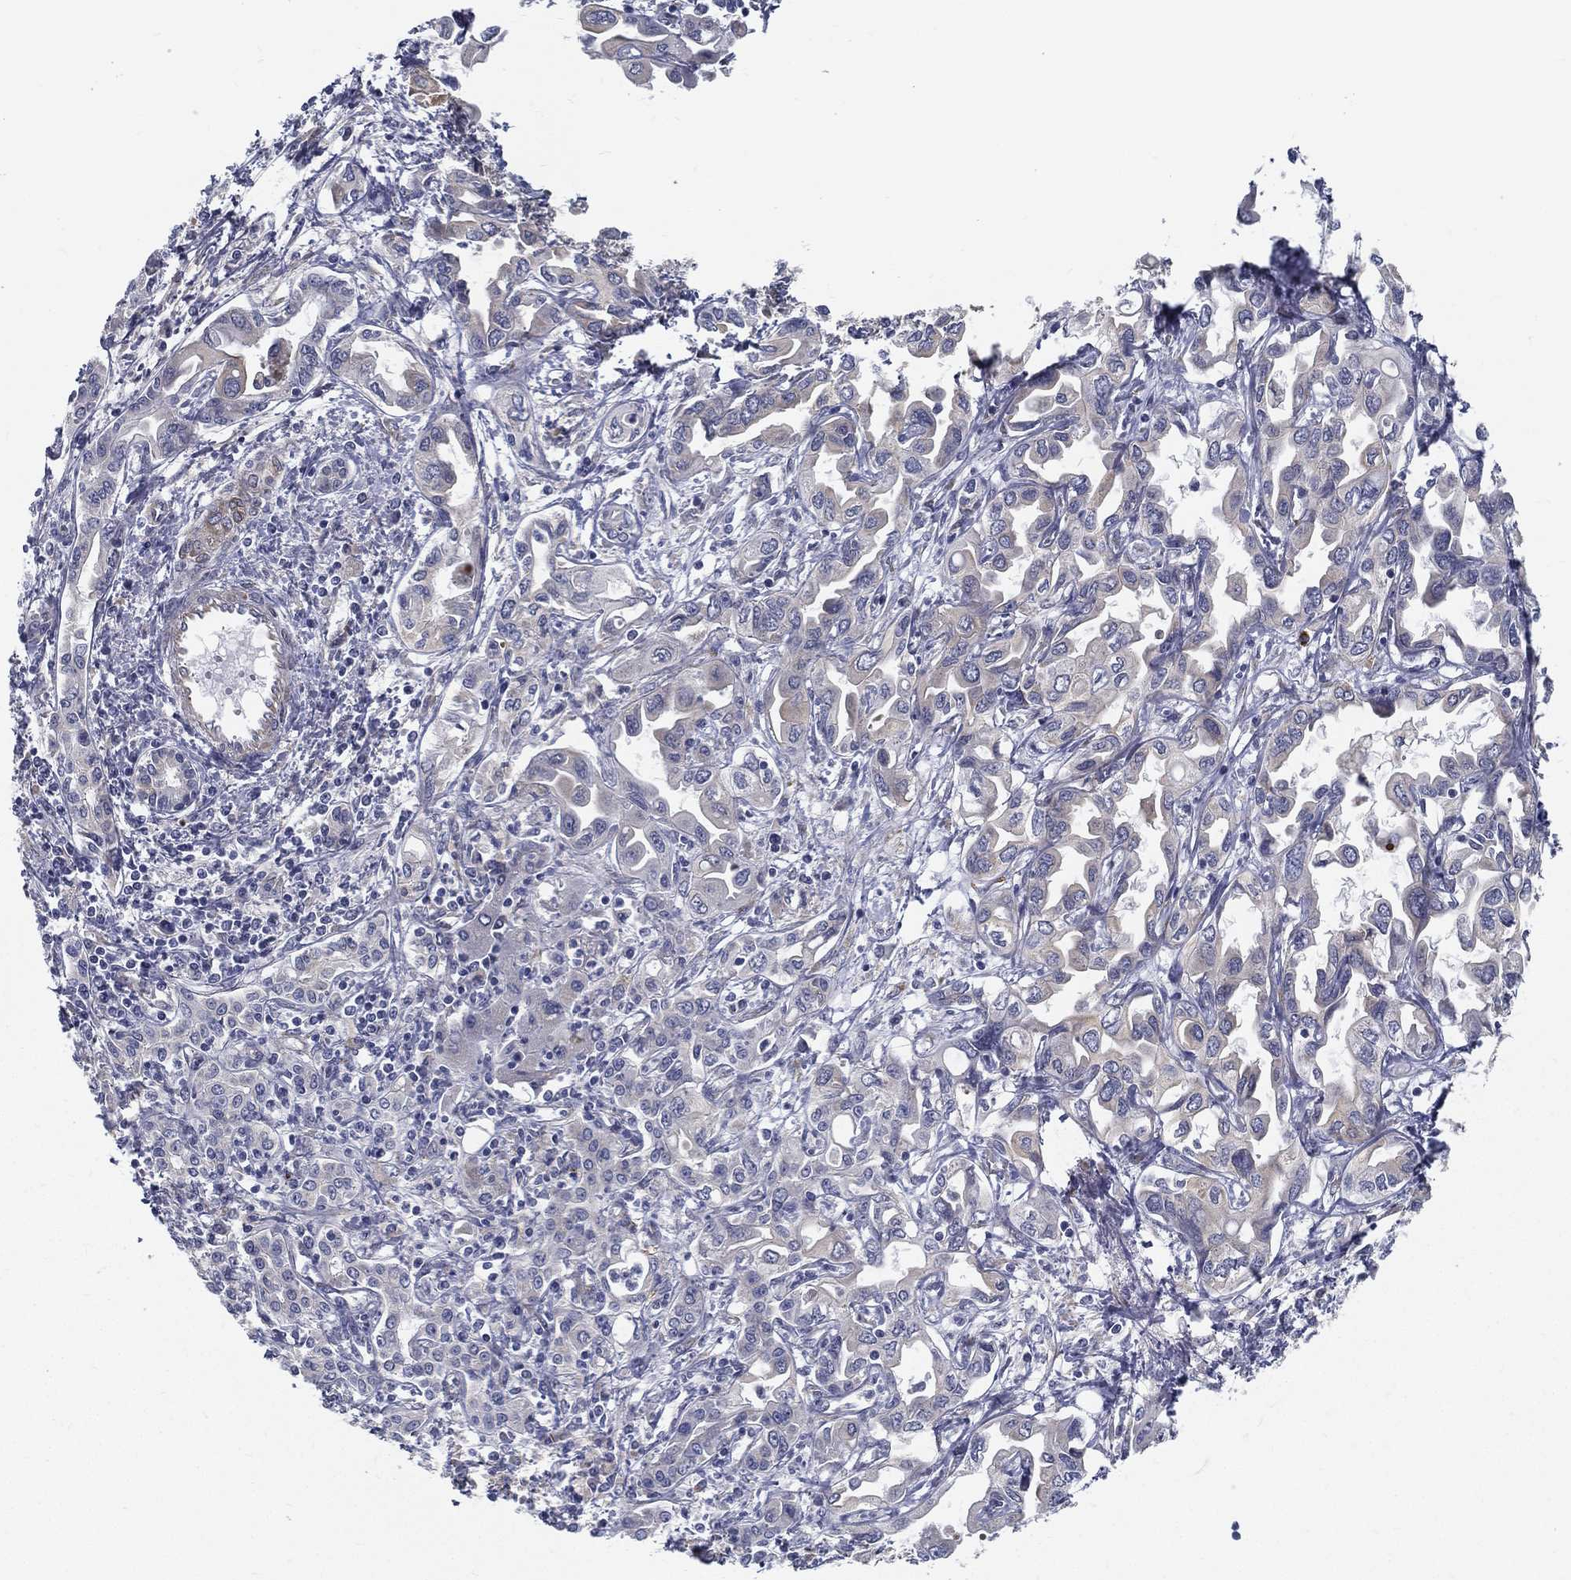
{"staining": {"intensity": "negative", "quantity": "none", "location": "none"}, "tissue": "liver cancer", "cell_type": "Tumor cells", "image_type": "cancer", "snomed": [{"axis": "morphology", "description": "Cholangiocarcinoma"}, {"axis": "topography", "description": "Liver"}], "caption": "This is an immunohistochemistry image of human liver cholangiocarcinoma. There is no staining in tumor cells.", "gene": "LRRC56", "patient": {"sex": "female", "age": 64}}